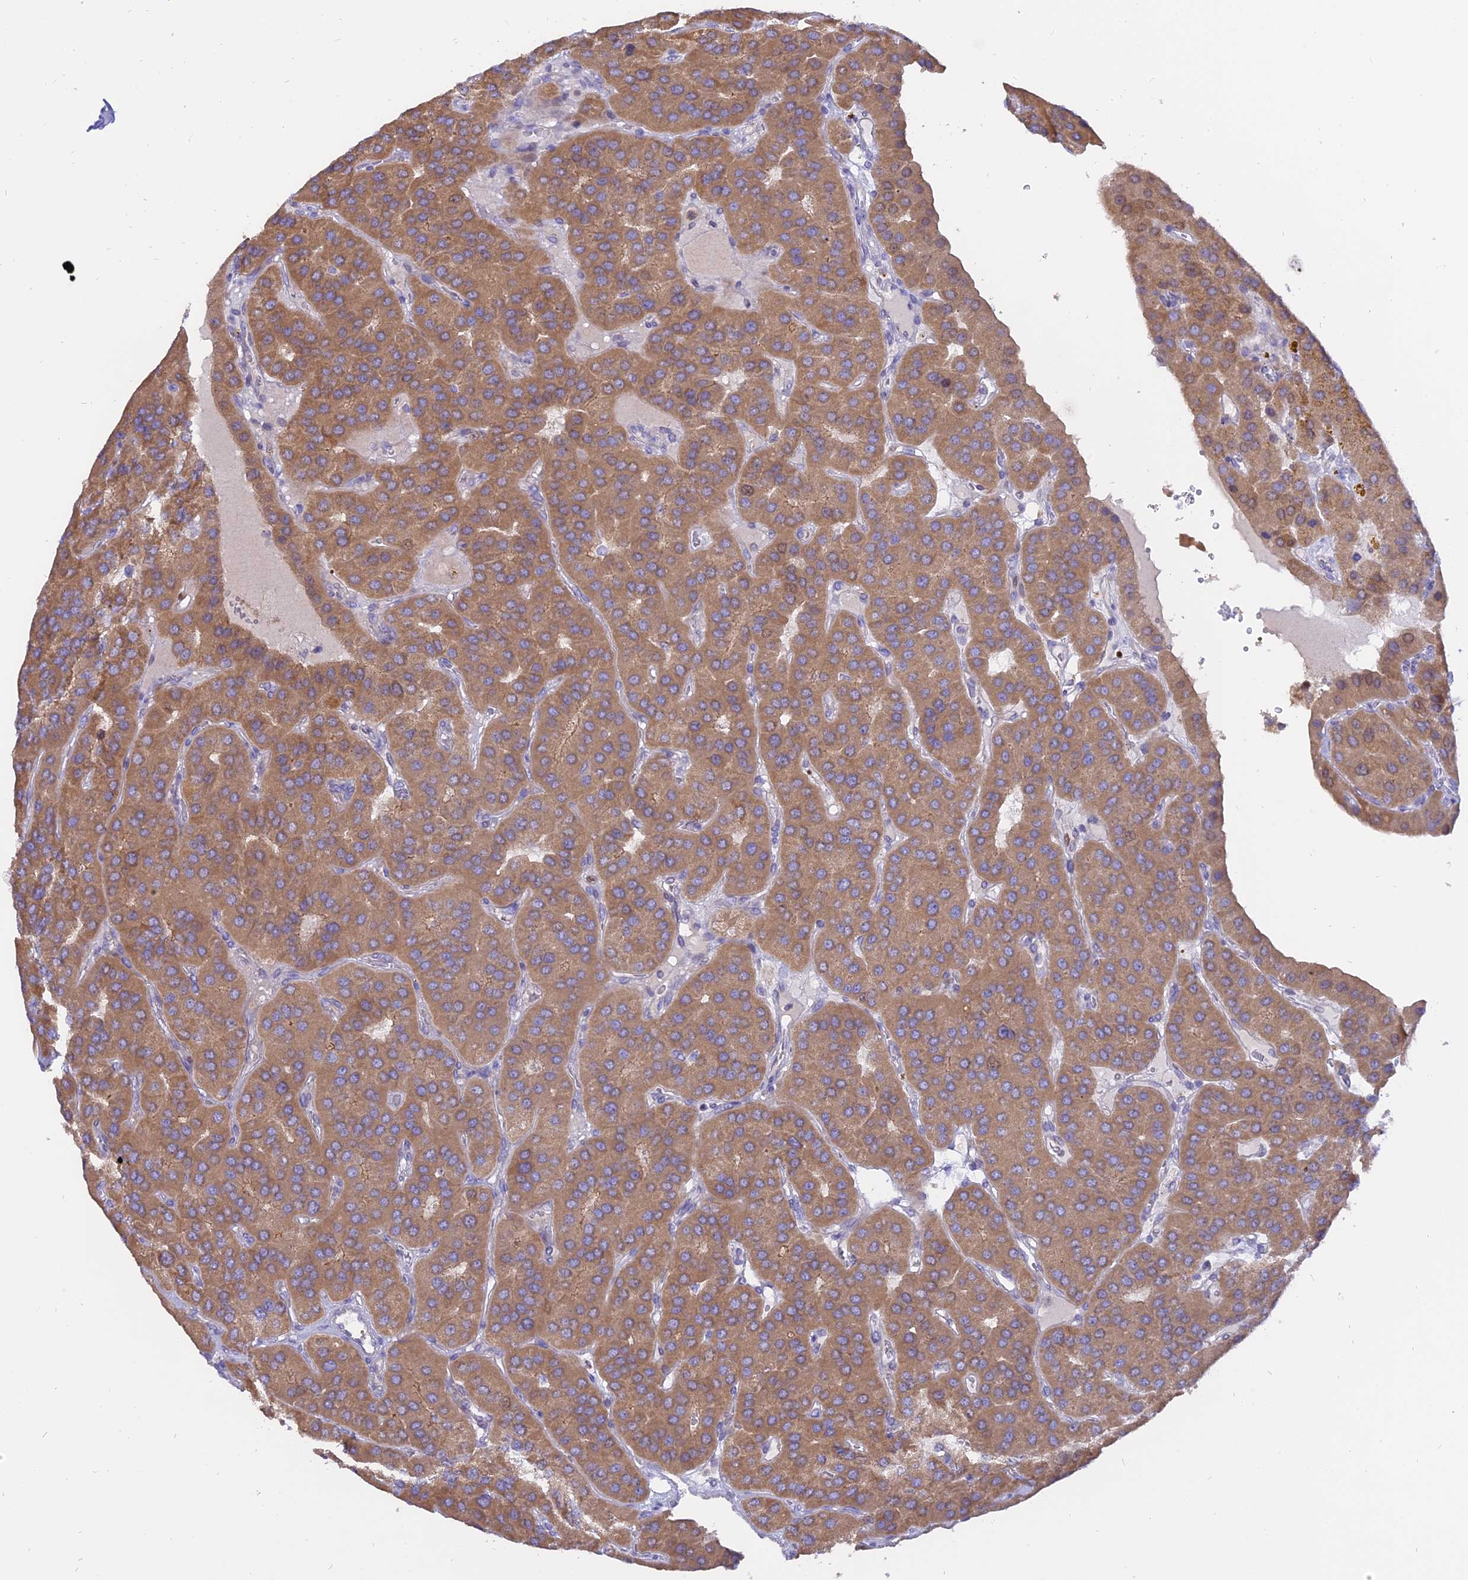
{"staining": {"intensity": "moderate", "quantity": ">75%", "location": "cytoplasmic/membranous"}, "tissue": "parathyroid gland", "cell_type": "Glandular cells", "image_type": "normal", "snomed": [{"axis": "morphology", "description": "Normal tissue, NOS"}, {"axis": "morphology", "description": "Adenoma, NOS"}, {"axis": "topography", "description": "Parathyroid gland"}], "caption": "High-power microscopy captured an immunohistochemistry histopathology image of unremarkable parathyroid gland, revealing moderate cytoplasmic/membranous positivity in about >75% of glandular cells.", "gene": "CENPV", "patient": {"sex": "female", "age": 86}}